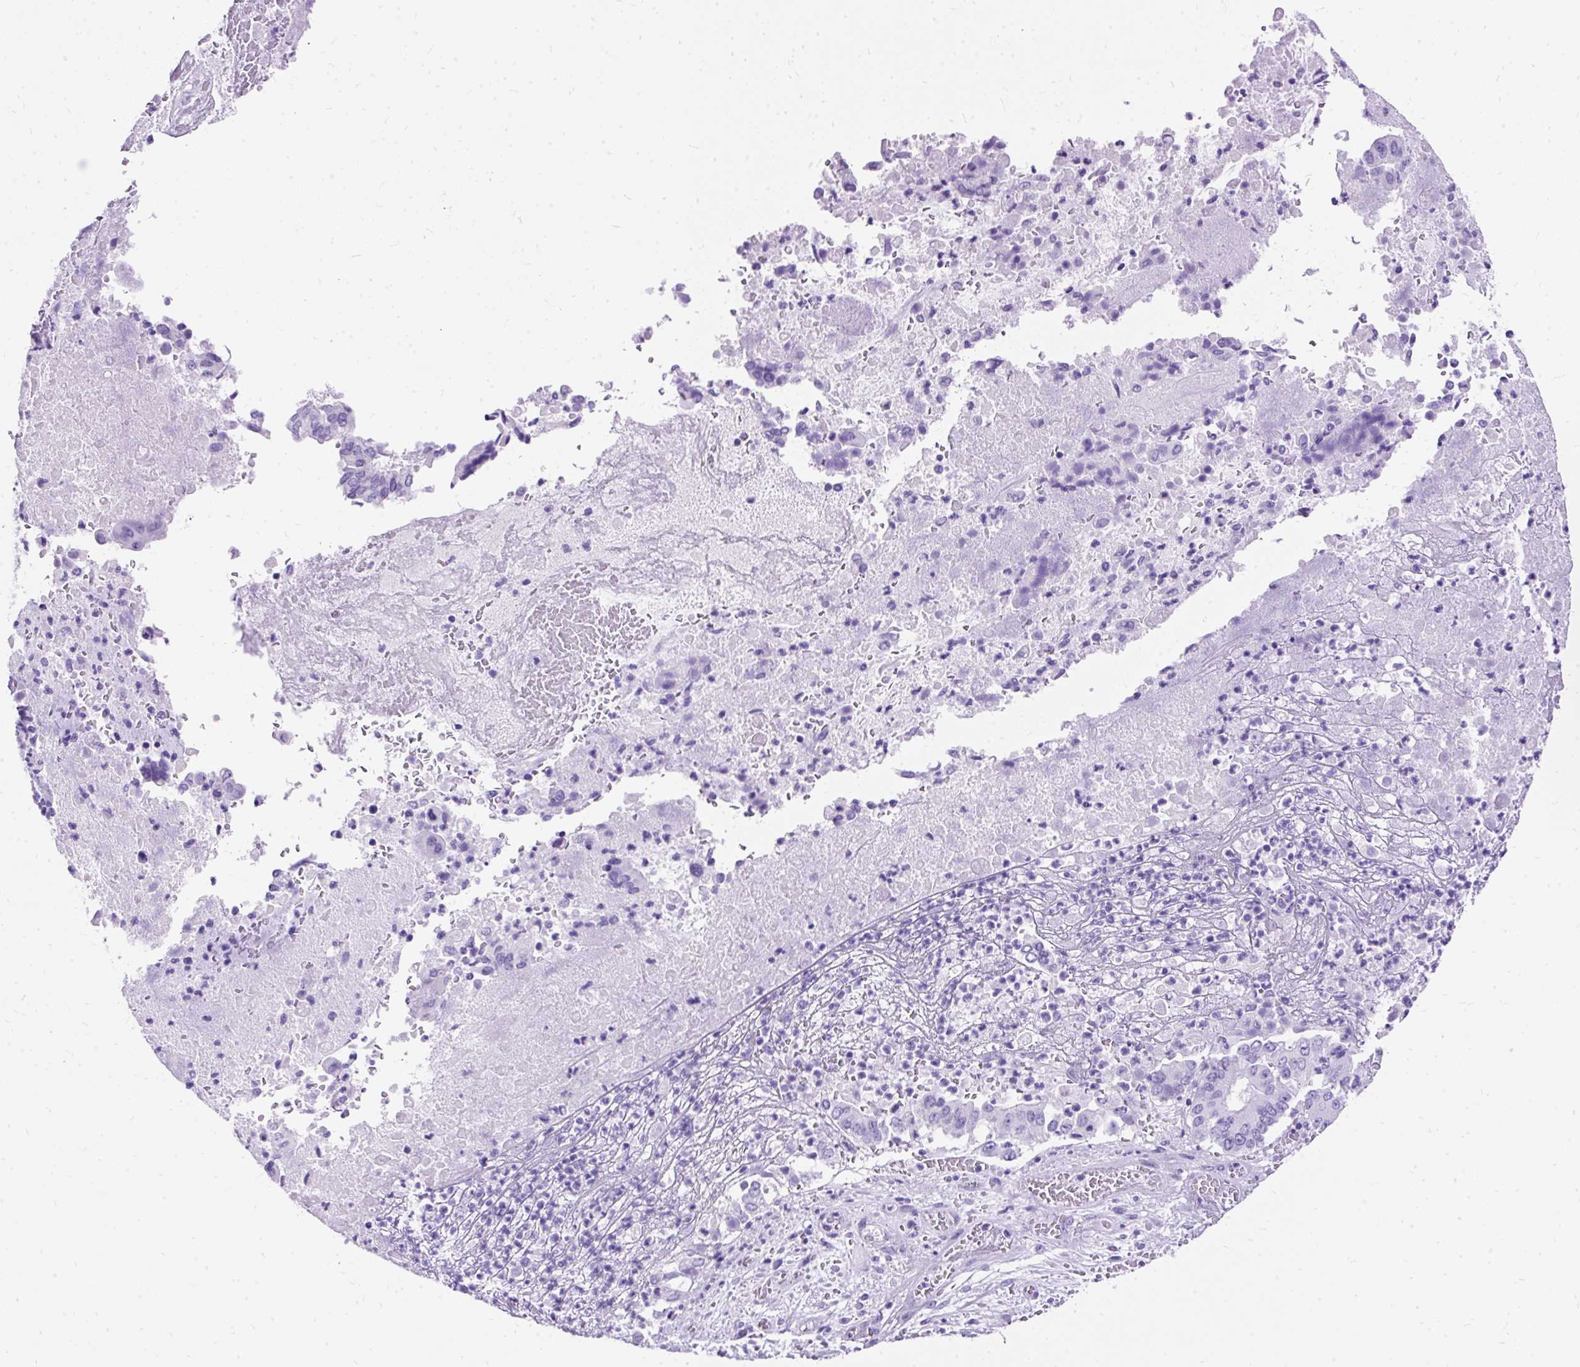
{"staining": {"intensity": "negative", "quantity": "none", "location": "none"}, "tissue": "pancreatic cancer", "cell_type": "Tumor cells", "image_type": "cancer", "snomed": [{"axis": "morphology", "description": "Adenocarcinoma, NOS"}, {"axis": "topography", "description": "Pancreas"}], "caption": "A histopathology image of human pancreatic adenocarcinoma is negative for staining in tumor cells.", "gene": "PVALB", "patient": {"sex": "female", "age": 77}}